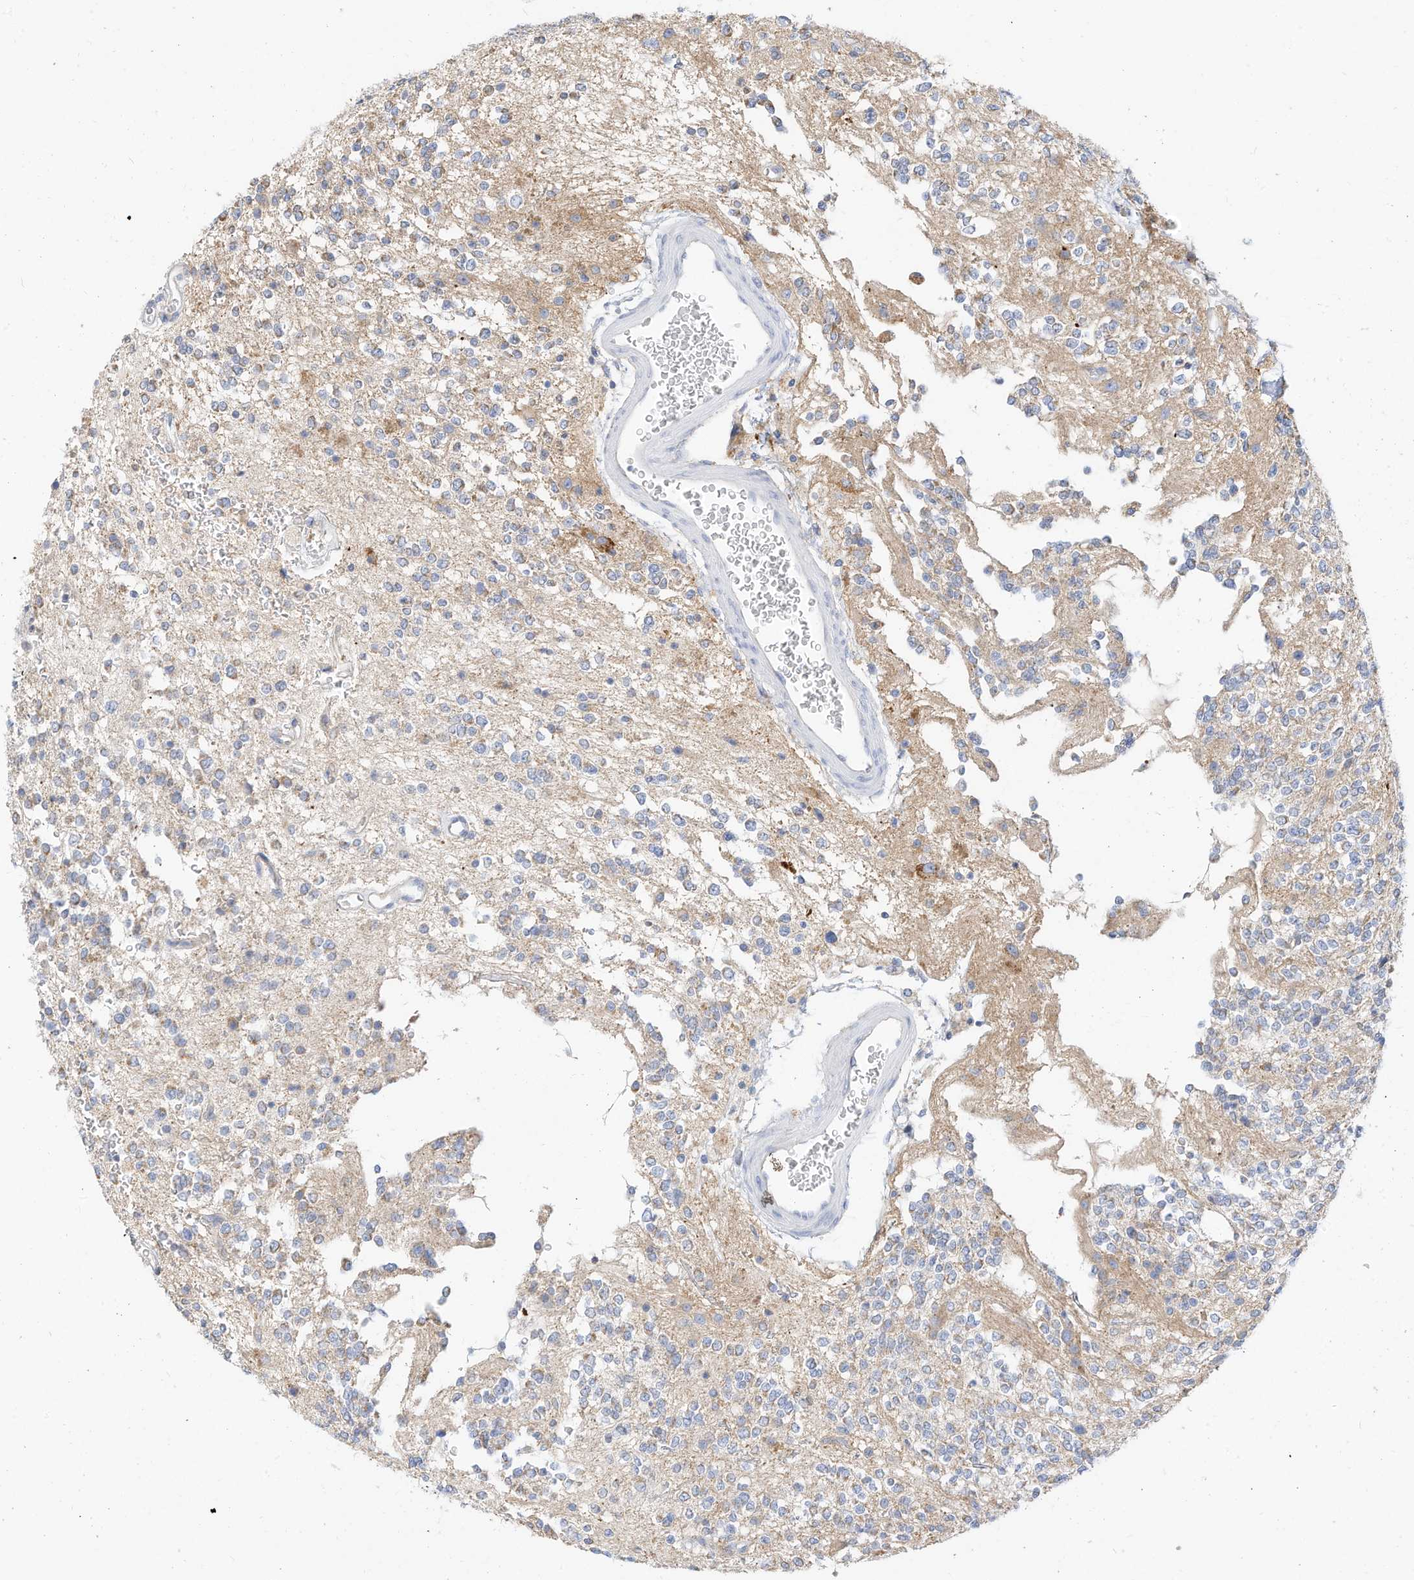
{"staining": {"intensity": "weak", "quantity": "25%-75%", "location": "cytoplasmic/membranous"}, "tissue": "glioma", "cell_type": "Tumor cells", "image_type": "cancer", "snomed": [{"axis": "morphology", "description": "Glioma, malignant, High grade"}, {"axis": "topography", "description": "Brain"}], "caption": "This image shows malignant glioma (high-grade) stained with immunohistochemistry (IHC) to label a protein in brown. The cytoplasmic/membranous of tumor cells show weak positivity for the protein. Nuclei are counter-stained blue.", "gene": "RHOH", "patient": {"sex": "male", "age": 34}}